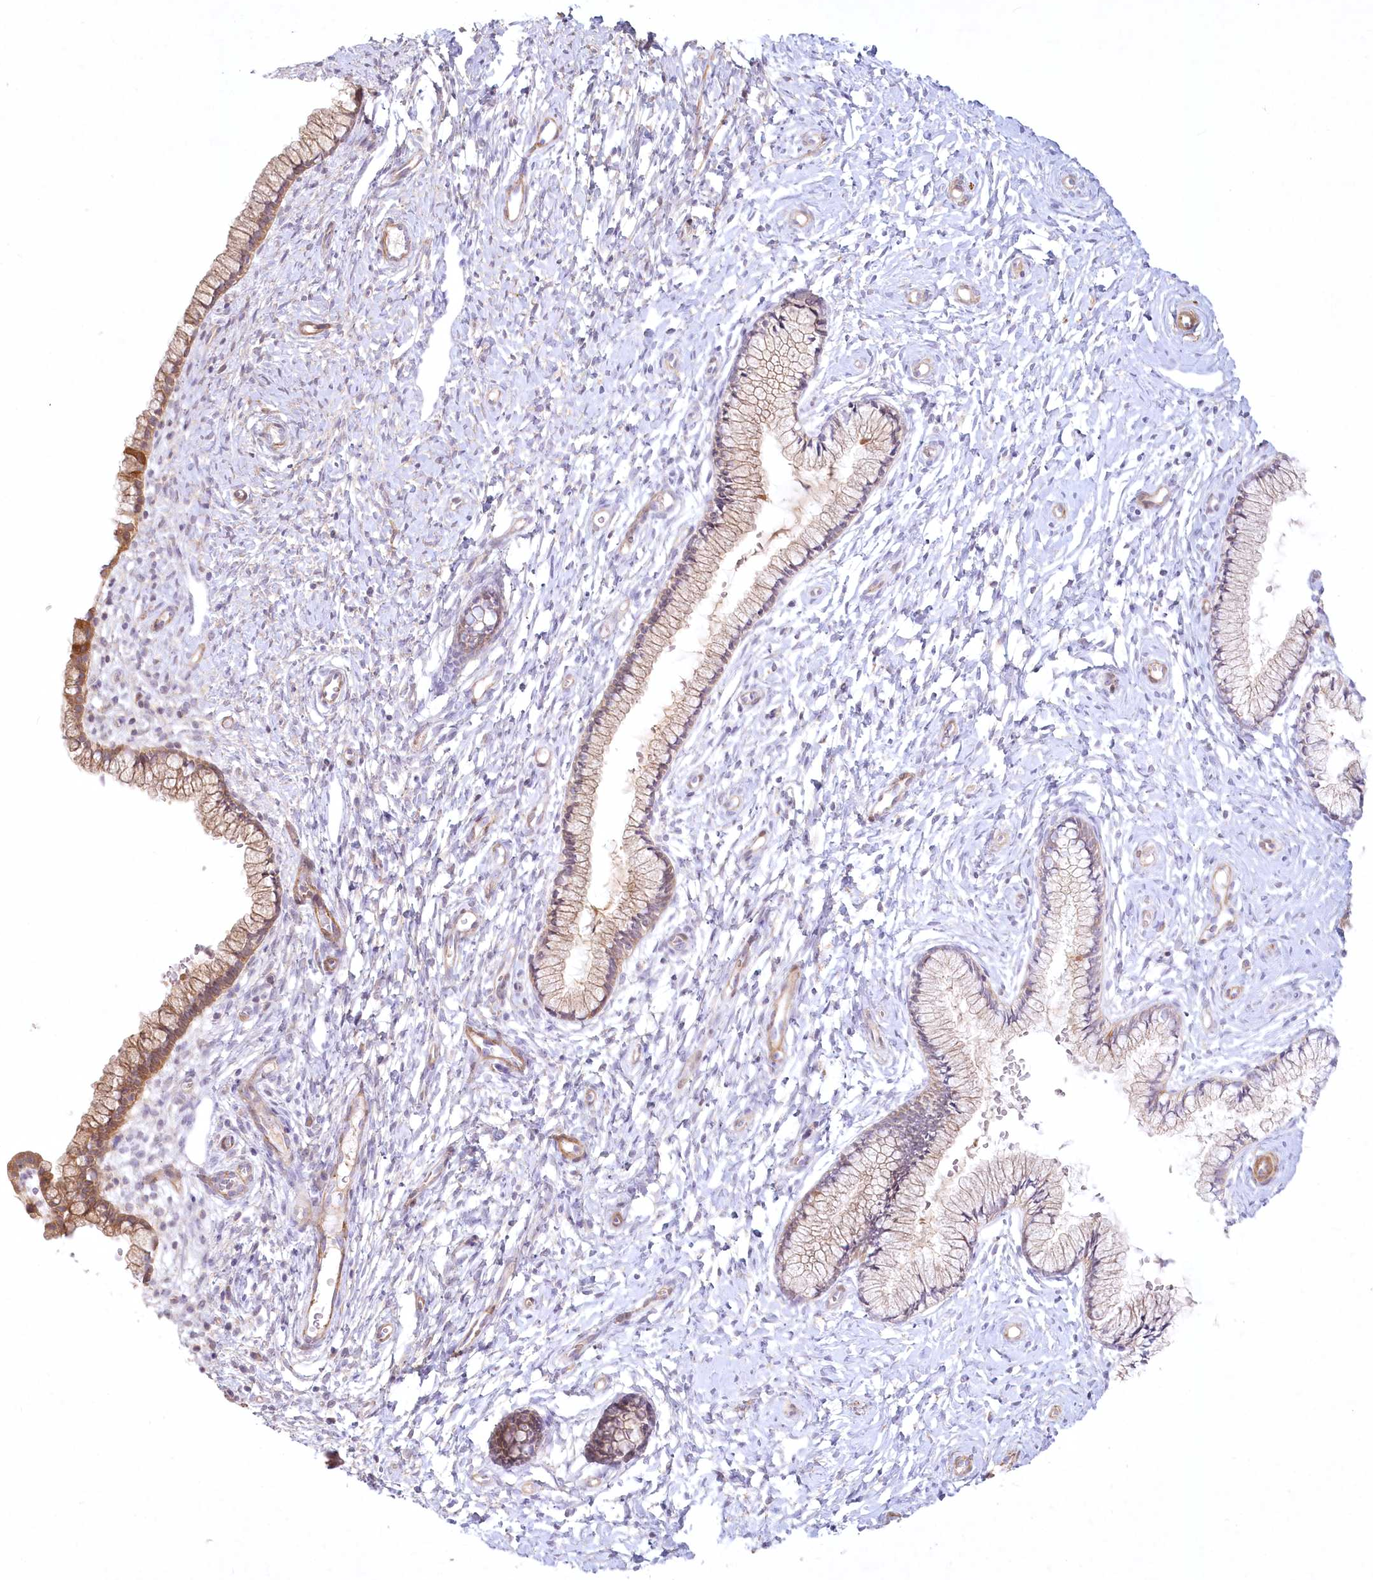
{"staining": {"intensity": "moderate", "quantity": "<25%", "location": "cytoplasmic/membranous"}, "tissue": "cervix", "cell_type": "Glandular cells", "image_type": "normal", "snomed": [{"axis": "morphology", "description": "Normal tissue, NOS"}, {"axis": "topography", "description": "Cervix"}], "caption": "Cervix stained with immunohistochemistry shows moderate cytoplasmic/membranous positivity in approximately <25% of glandular cells.", "gene": "INPP4B", "patient": {"sex": "female", "age": 33}}